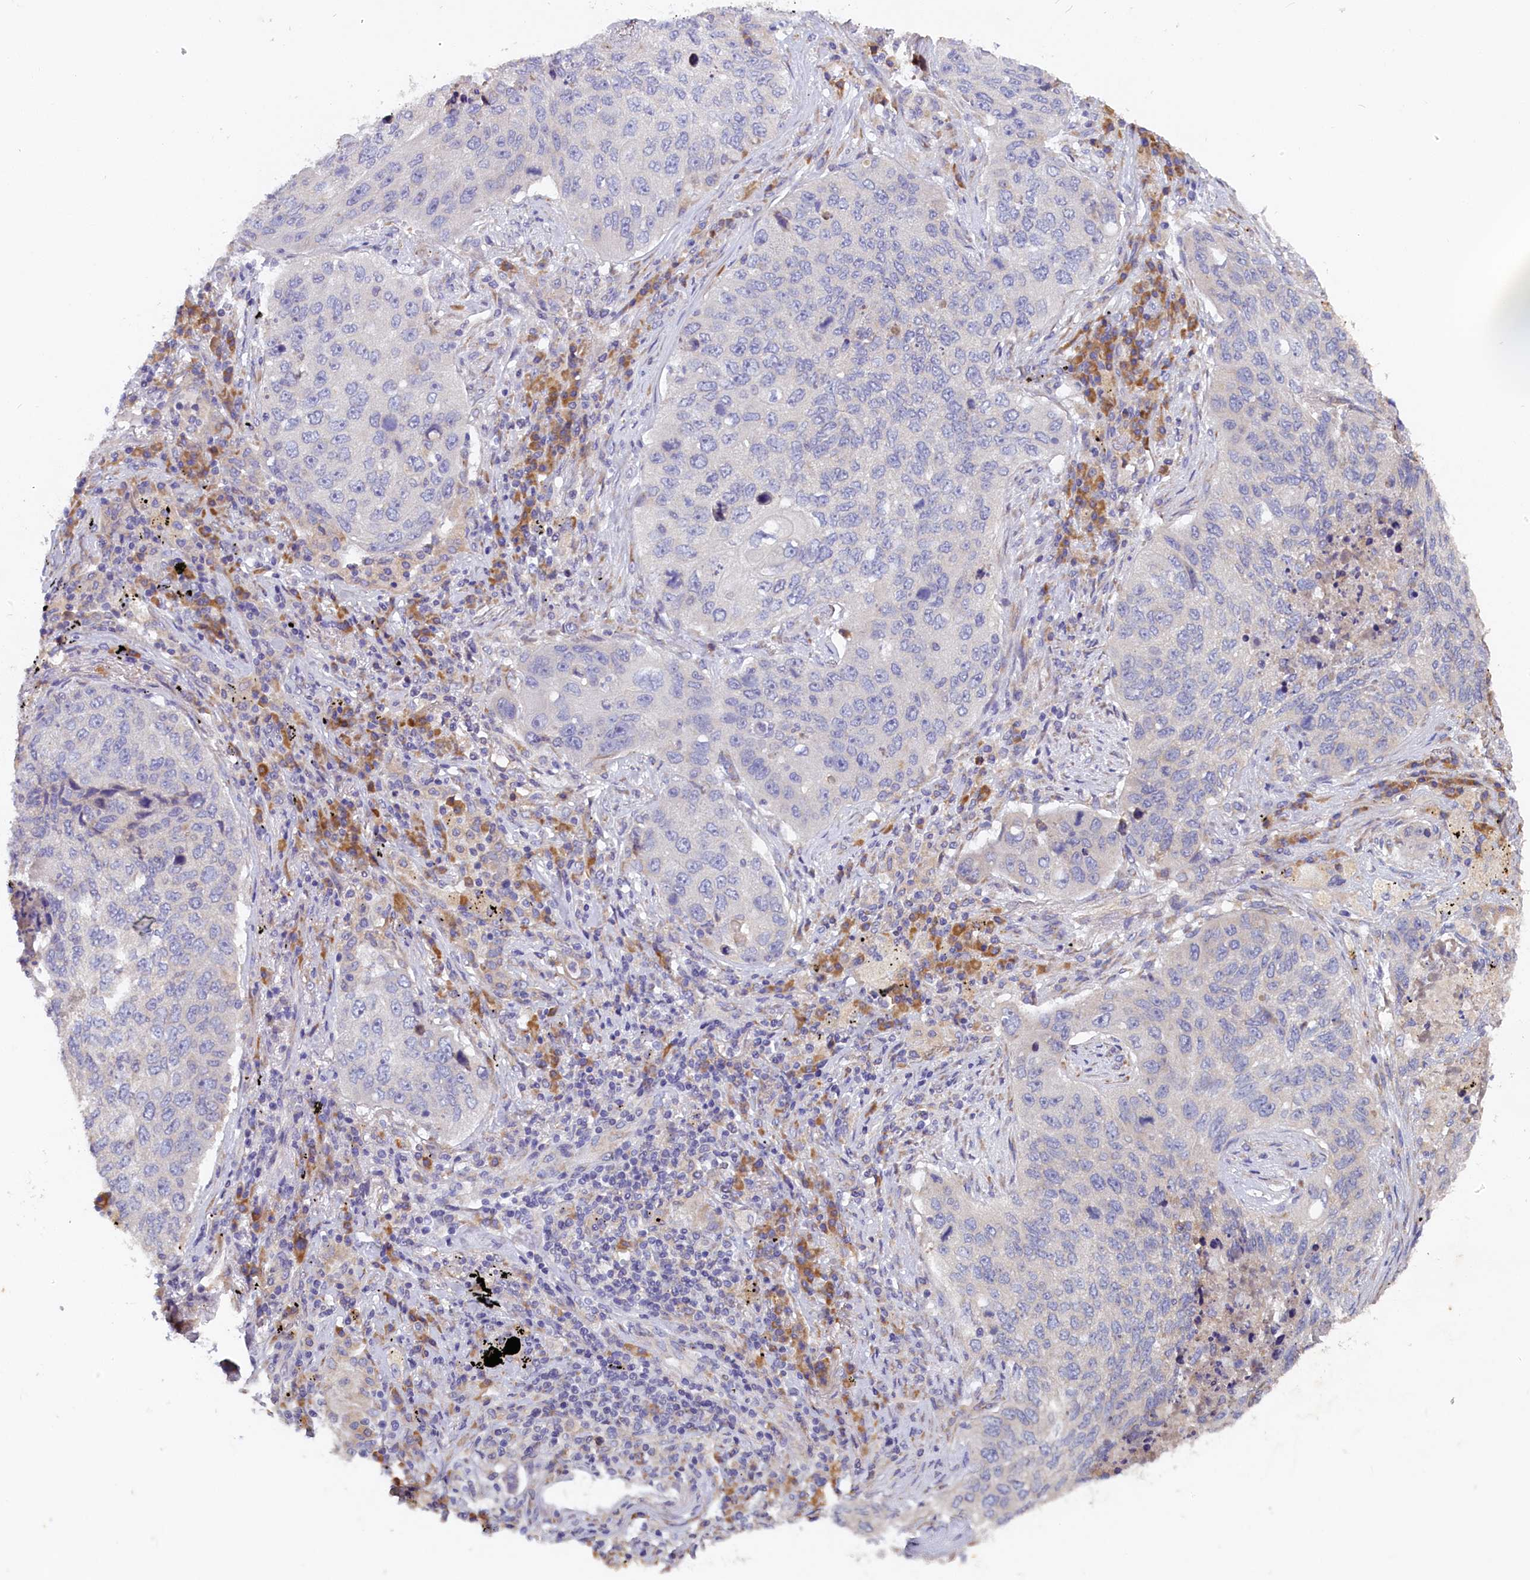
{"staining": {"intensity": "negative", "quantity": "none", "location": "none"}, "tissue": "lung cancer", "cell_type": "Tumor cells", "image_type": "cancer", "snomed": [{"axis": "morphology", "description": "Squamous cell carcinoma, NOS"}, {"axis": "topography", "description": "Lung"}], "caption": "IHC micrograph of neoplastic tissue: lung cancer stained with DAB (3,3'-diaminobenzidine) demonstrates no significant protein expression in tumor cells. (Immunohistochemistry, brightfield microscopy, high magnification).", "gene": "ST7L", "patient": {"sex": "female", "age": 63}}